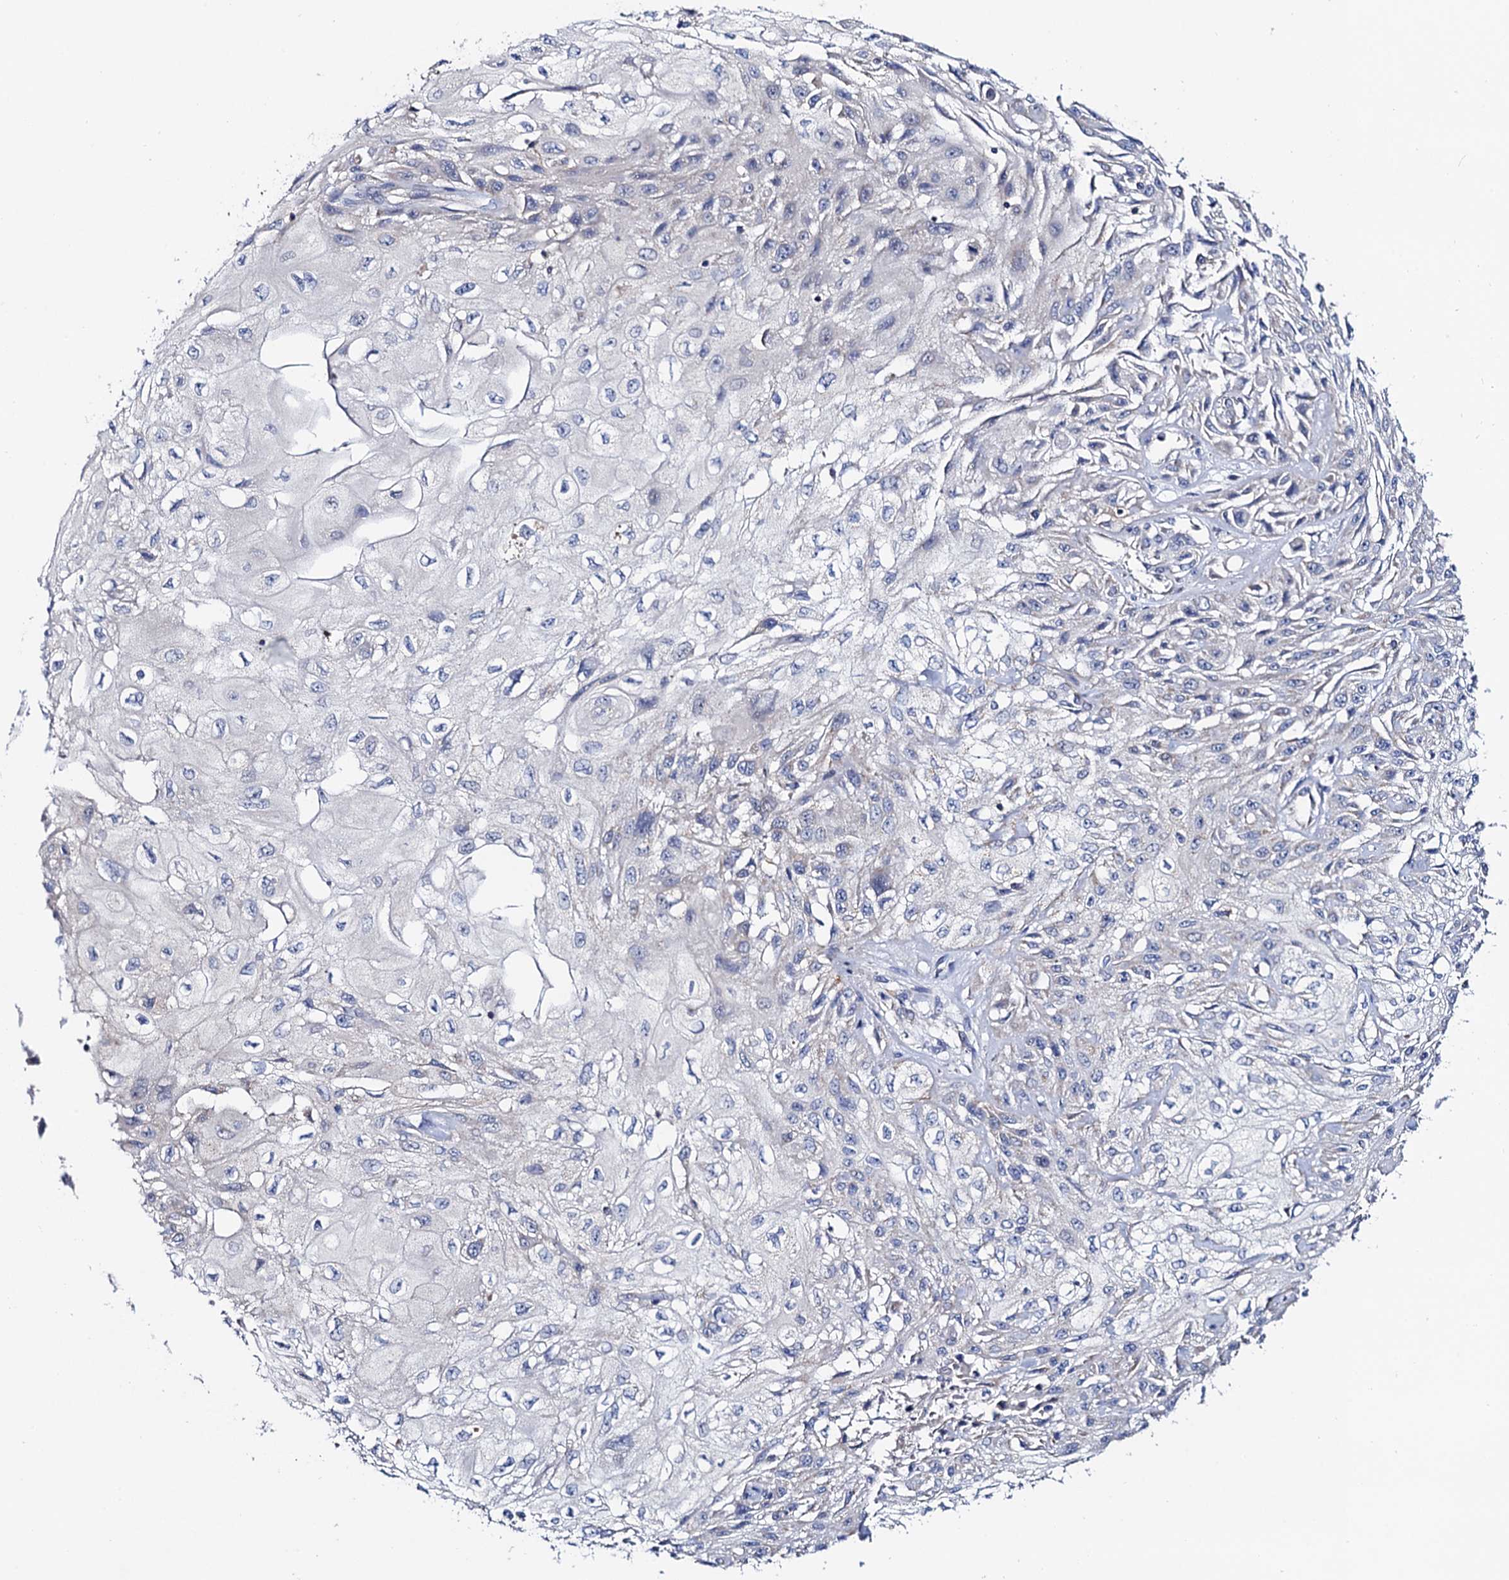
{"staining": {"intensity": "negative", "quantity": "none", "location": "none"}, "tissue": "skin cancer", "cell_type": "Tumor cells", "image_type": "cancer", "snomed": [{"axis": "morphology", "description": "Squamous cell carcinoma, NOS"}, {"axis": "morphology", "description": "Squamous cell carcinoma, metastatic, NOS"}, {"axis": "topography", "description": "Skin"}, {"axis": "topography", "description": "Lymph node"}], "caption": "There is no significant expression in tumor cells of skin cancer. (DAB immunohistochemistry (IHC) visualized using brightfield microscopy, high magnification).", "gene": "MRPL48", "patient": {"sex": "male", "age": 75}}